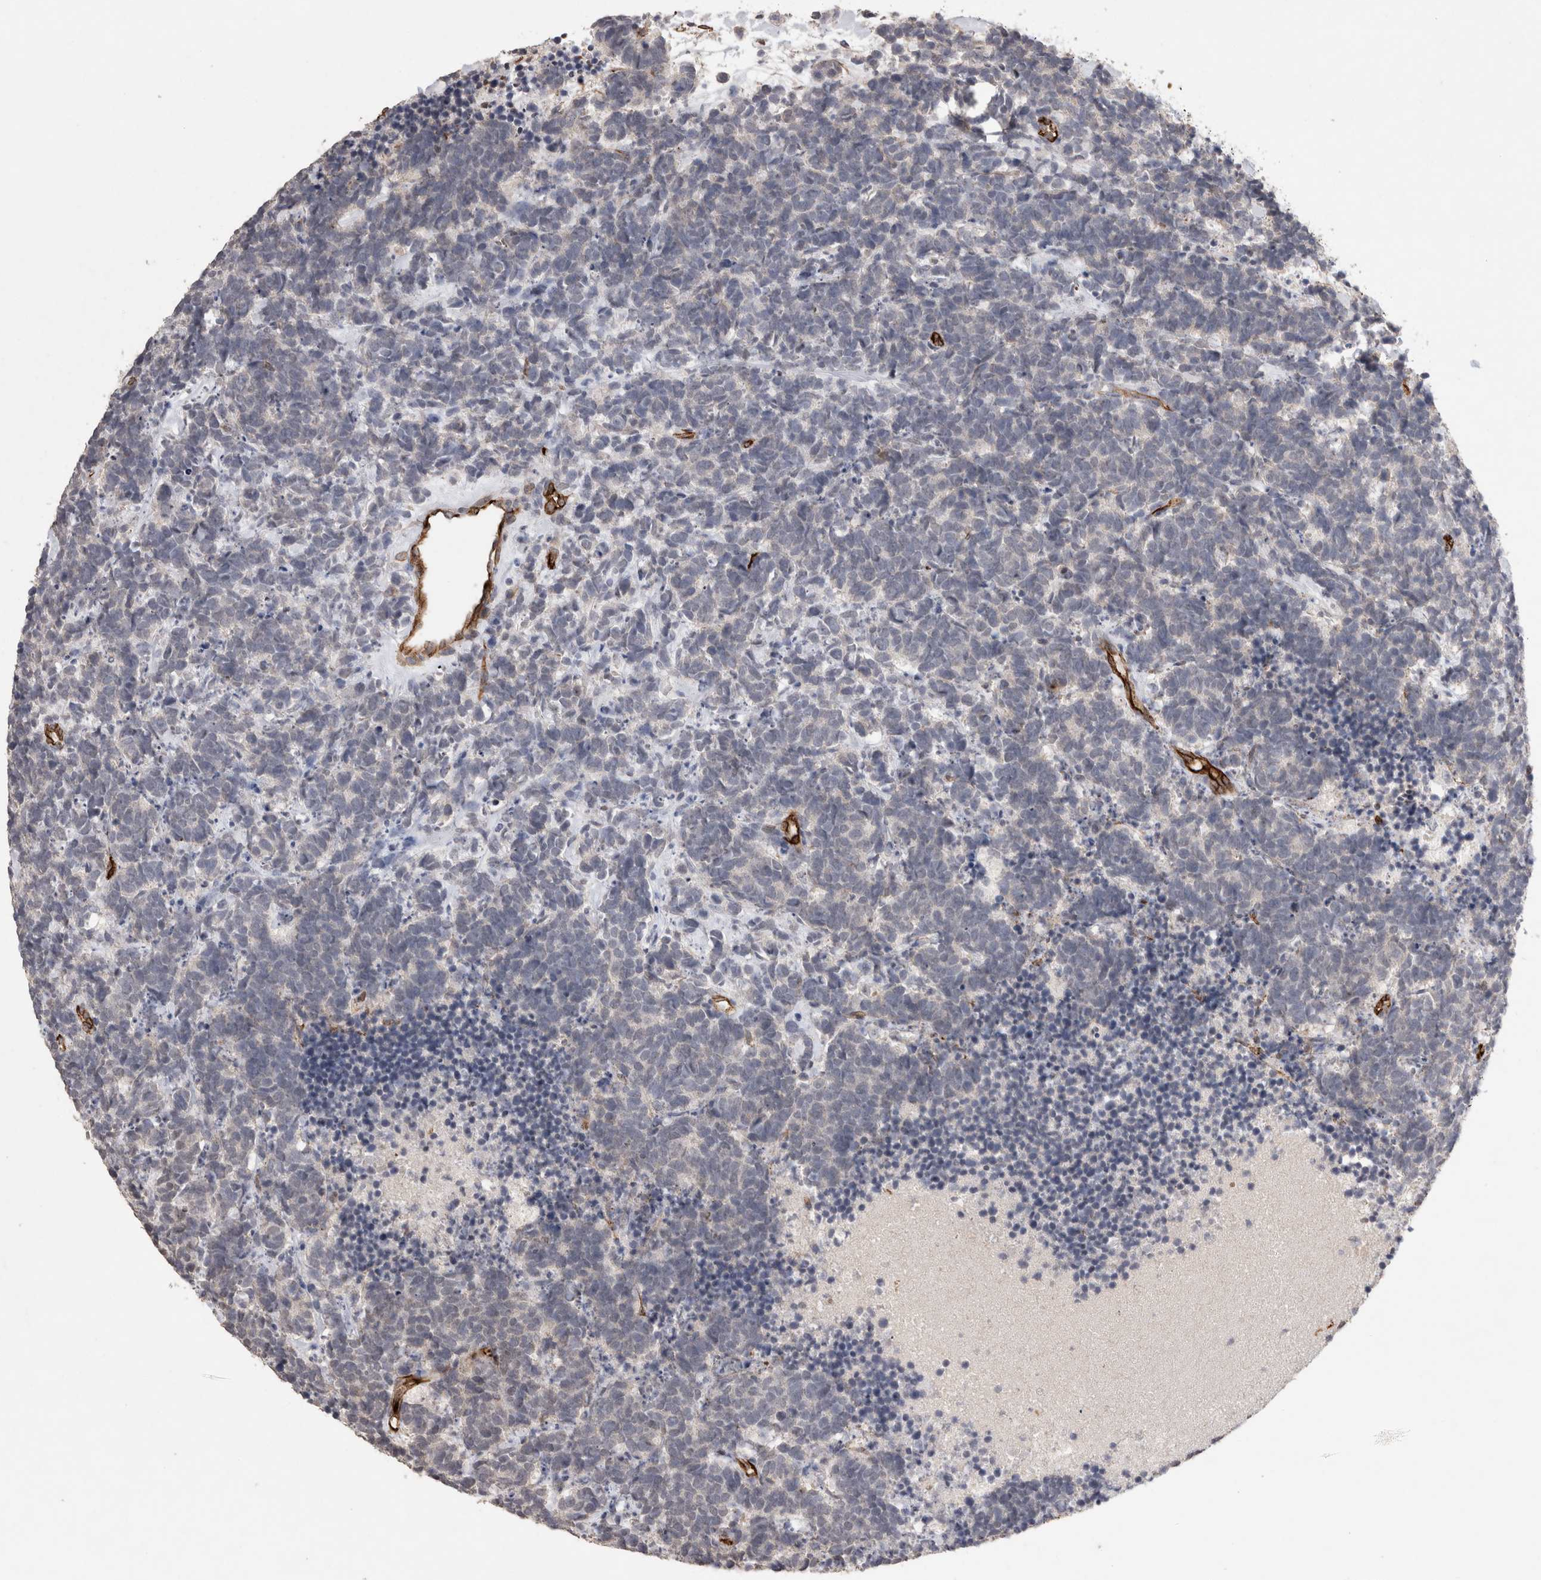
{"staining": {"intensity": "negative", "quantity": "none", "location": "none"}, "tissue": "carcinoid", "cell_type": "Tumor cells", "image_type": "cancer", "snomed": [{"axis": "morphology", "description": "Carcinoma, NOS"}, {"axis": "morphology", "description": "Carcinoid, malignant, NOS"}, {"axis": "topography", "description": "Urinary bladder"}], "caption": "Tumor cells are negative for brown protein staining in carcinoma.", "gene": "CDH13", "patient": {"sex": "male", "age": 57}}